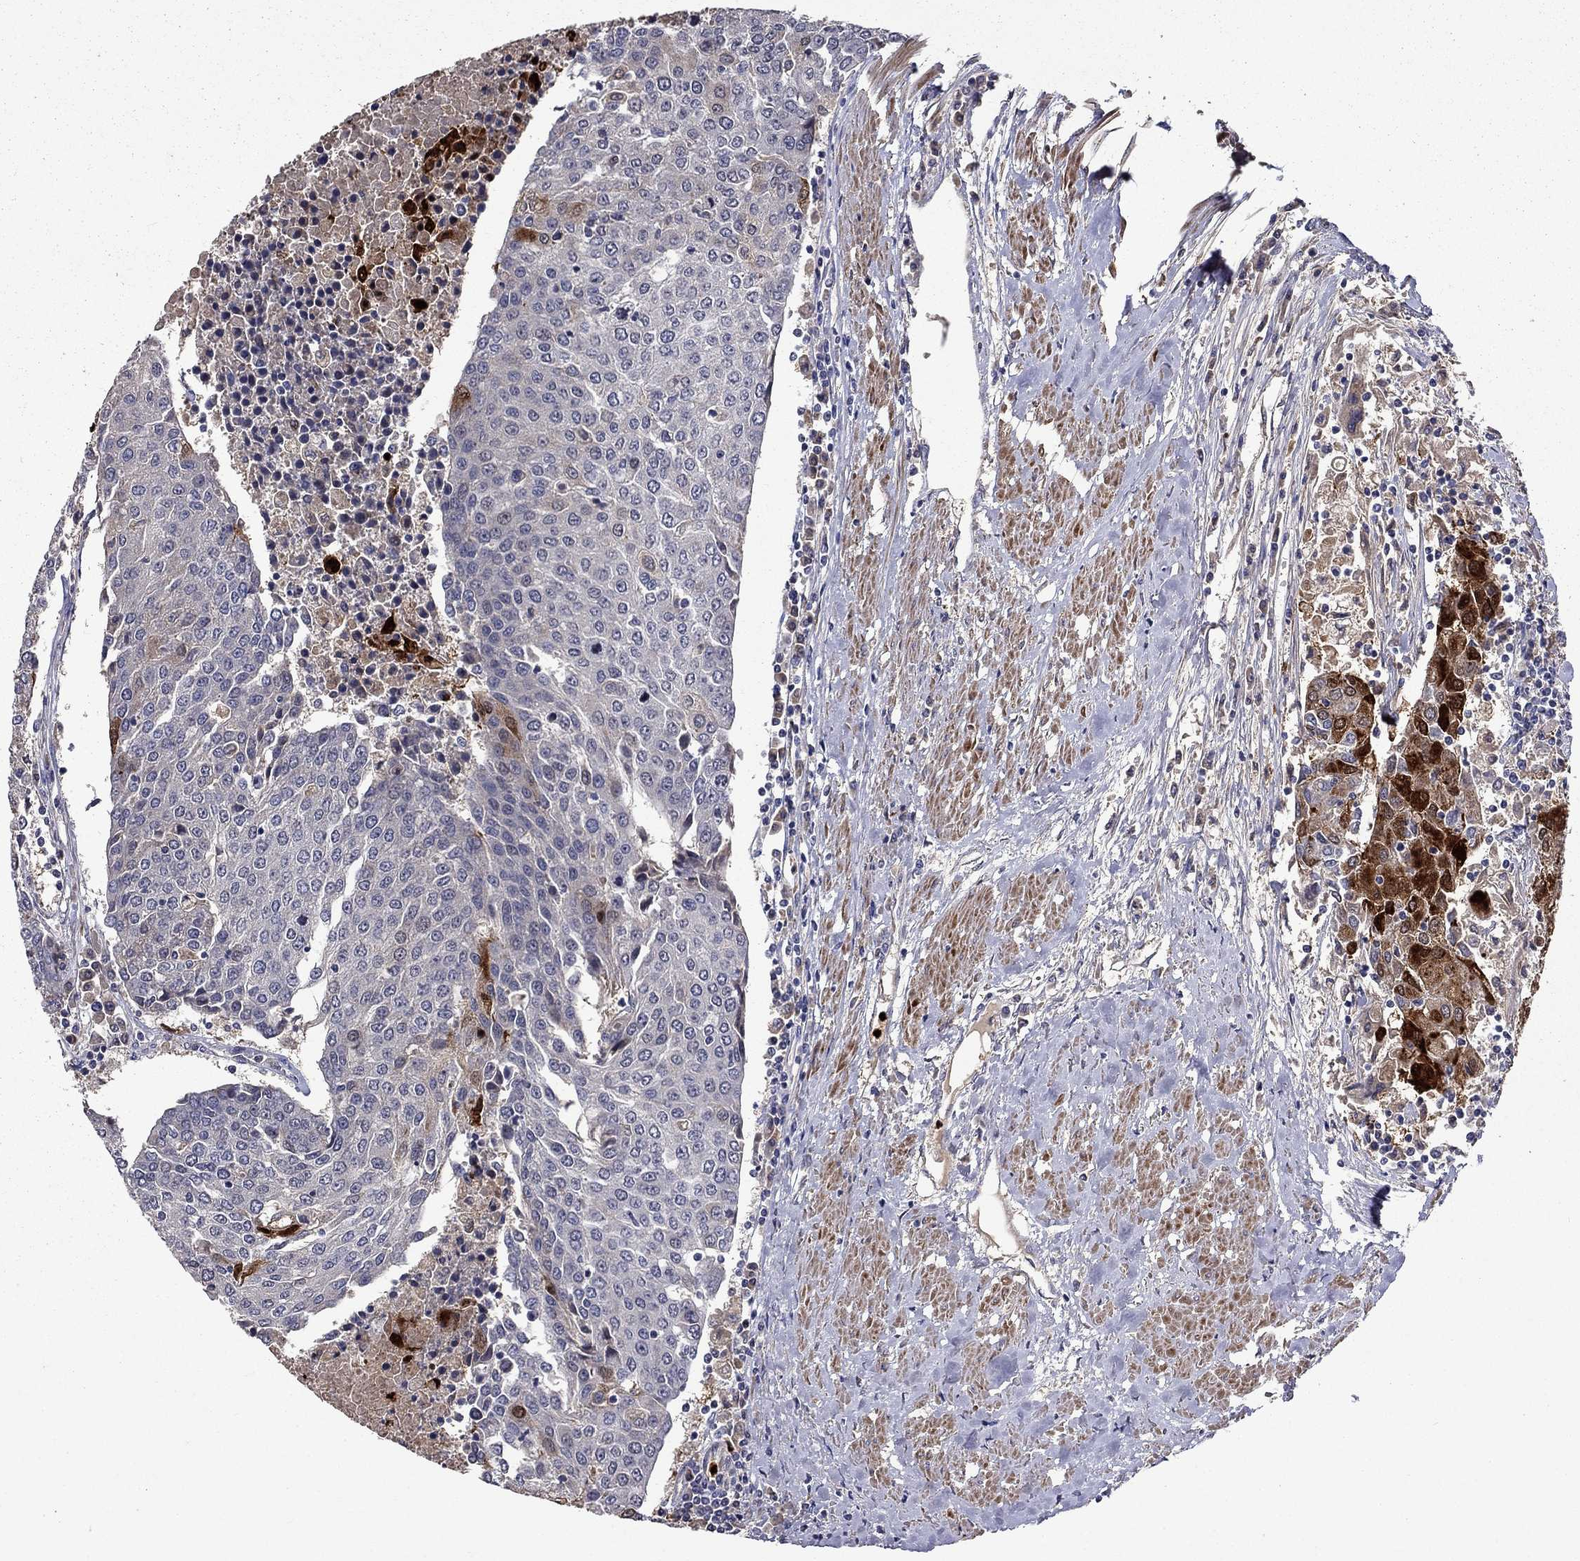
{"staining": {"intensity": "negative", "quantity": "none", "location": "none"}, "tissue": "urothelial cancer", "cell_type": "Tumor cells", "image_type": "cancer", "snomed": [{"axis": "morphology", "description": "Urothelial carcinoma, High grade"}, {"axis": "topography", "description": "Urinary bladder"}], "caption": "Immunohistochemical staining of human urothelial cancer demonstrates no significant positivity in tumor cells.", "gene": "SATB1", "patient": {"sex": "female", "age": 85}}